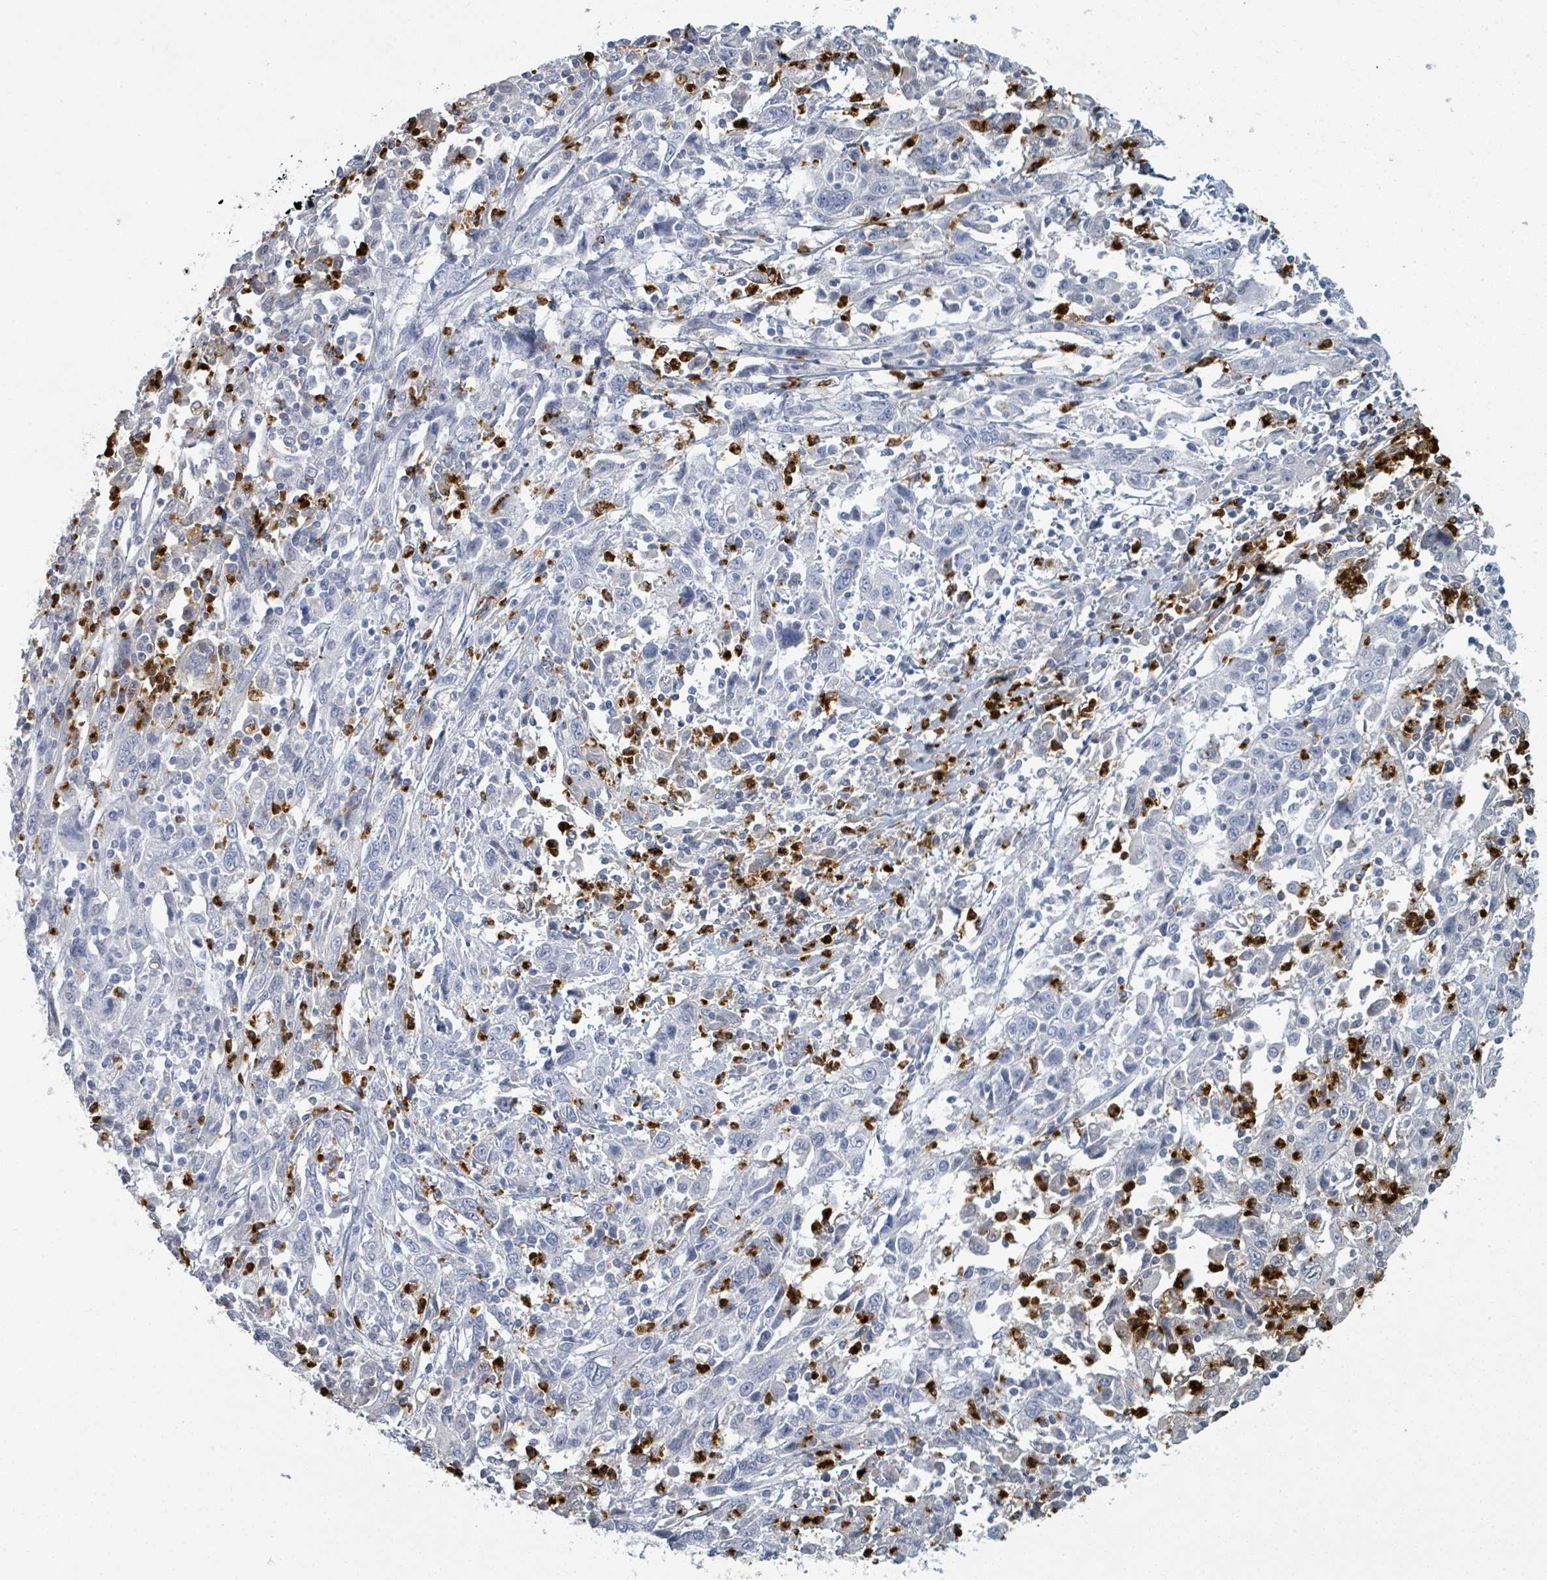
{"staining": {"intensity": "negative", "quantity": "none", "location": "none"}, "tissue": "cervical cancer", "cell_type": "Tumor cells", "image_type": "cancer", "snomed": [{"axis": "morphology", "description": "Squamous cell carcinoma, NOS"}, {"axis": "topography", "description": "Cervix"}], "caption": "This is a micrograph of IHC staining of cervical cancer, which shows no expression in tumor cells.", "gene": "DEFA4", "patient": {"sex": "female", "age": 46}}